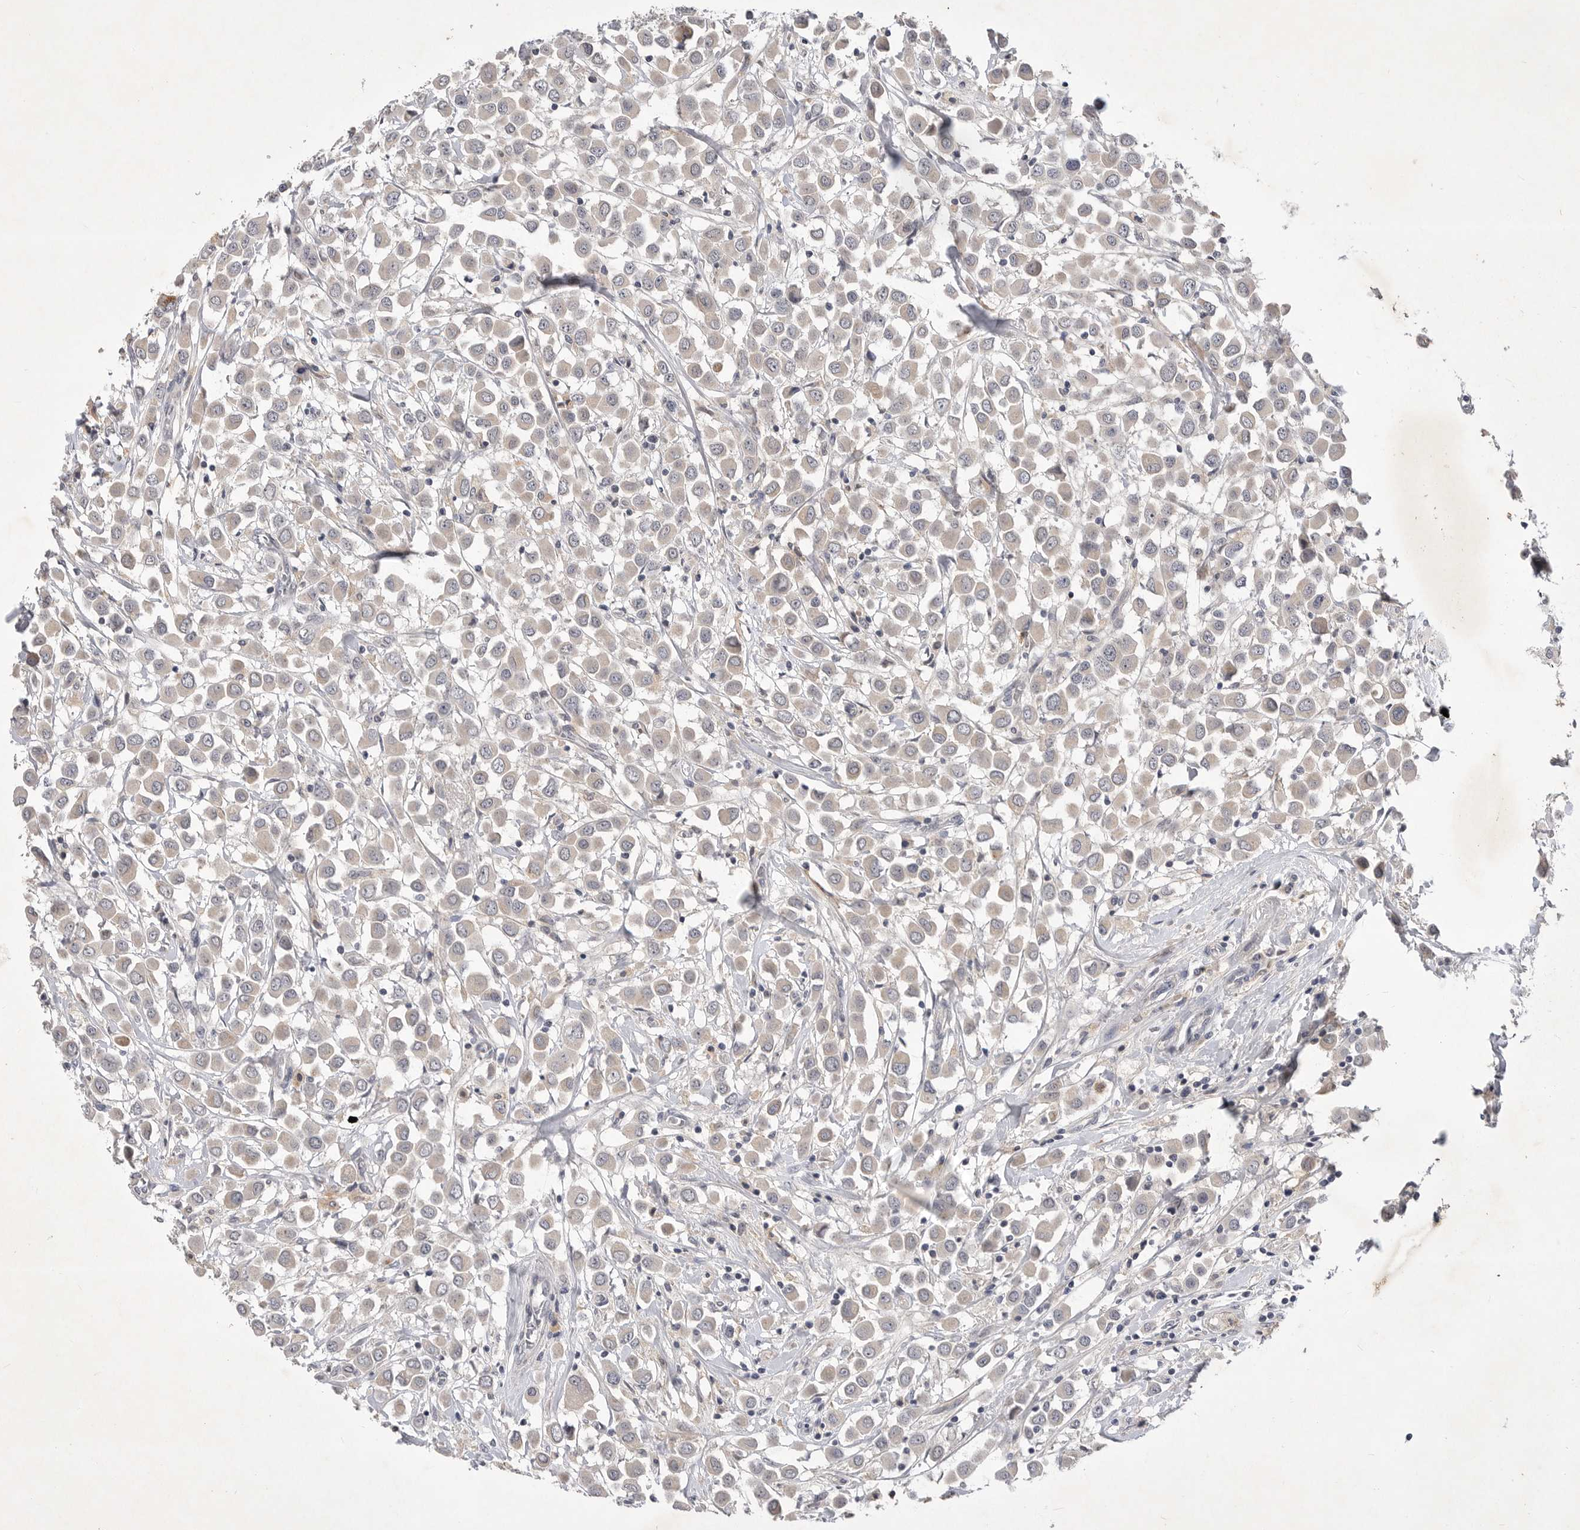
{"staining": {"intensity": "negative", "quantity": "none", "location": "none"}, "tissue": "breast cancer", "cell_type": "Tumor cells", "image_type": "cancer", "snomed": [{"axis": "morphology", "description": "Duct carcinoma"}, {"axis": "topography", "description": "Breast"}], "caption": "IHC of breast cancer (invasive ductal carcinoma) exhibits no staining in tumor cells. (DAB (3,3'-diaminobenzidine) IHC visualized using brightfield microscopy, high magnification).", "gene": "ITGAD", "patient": {"sex": "female", "age": 61}}